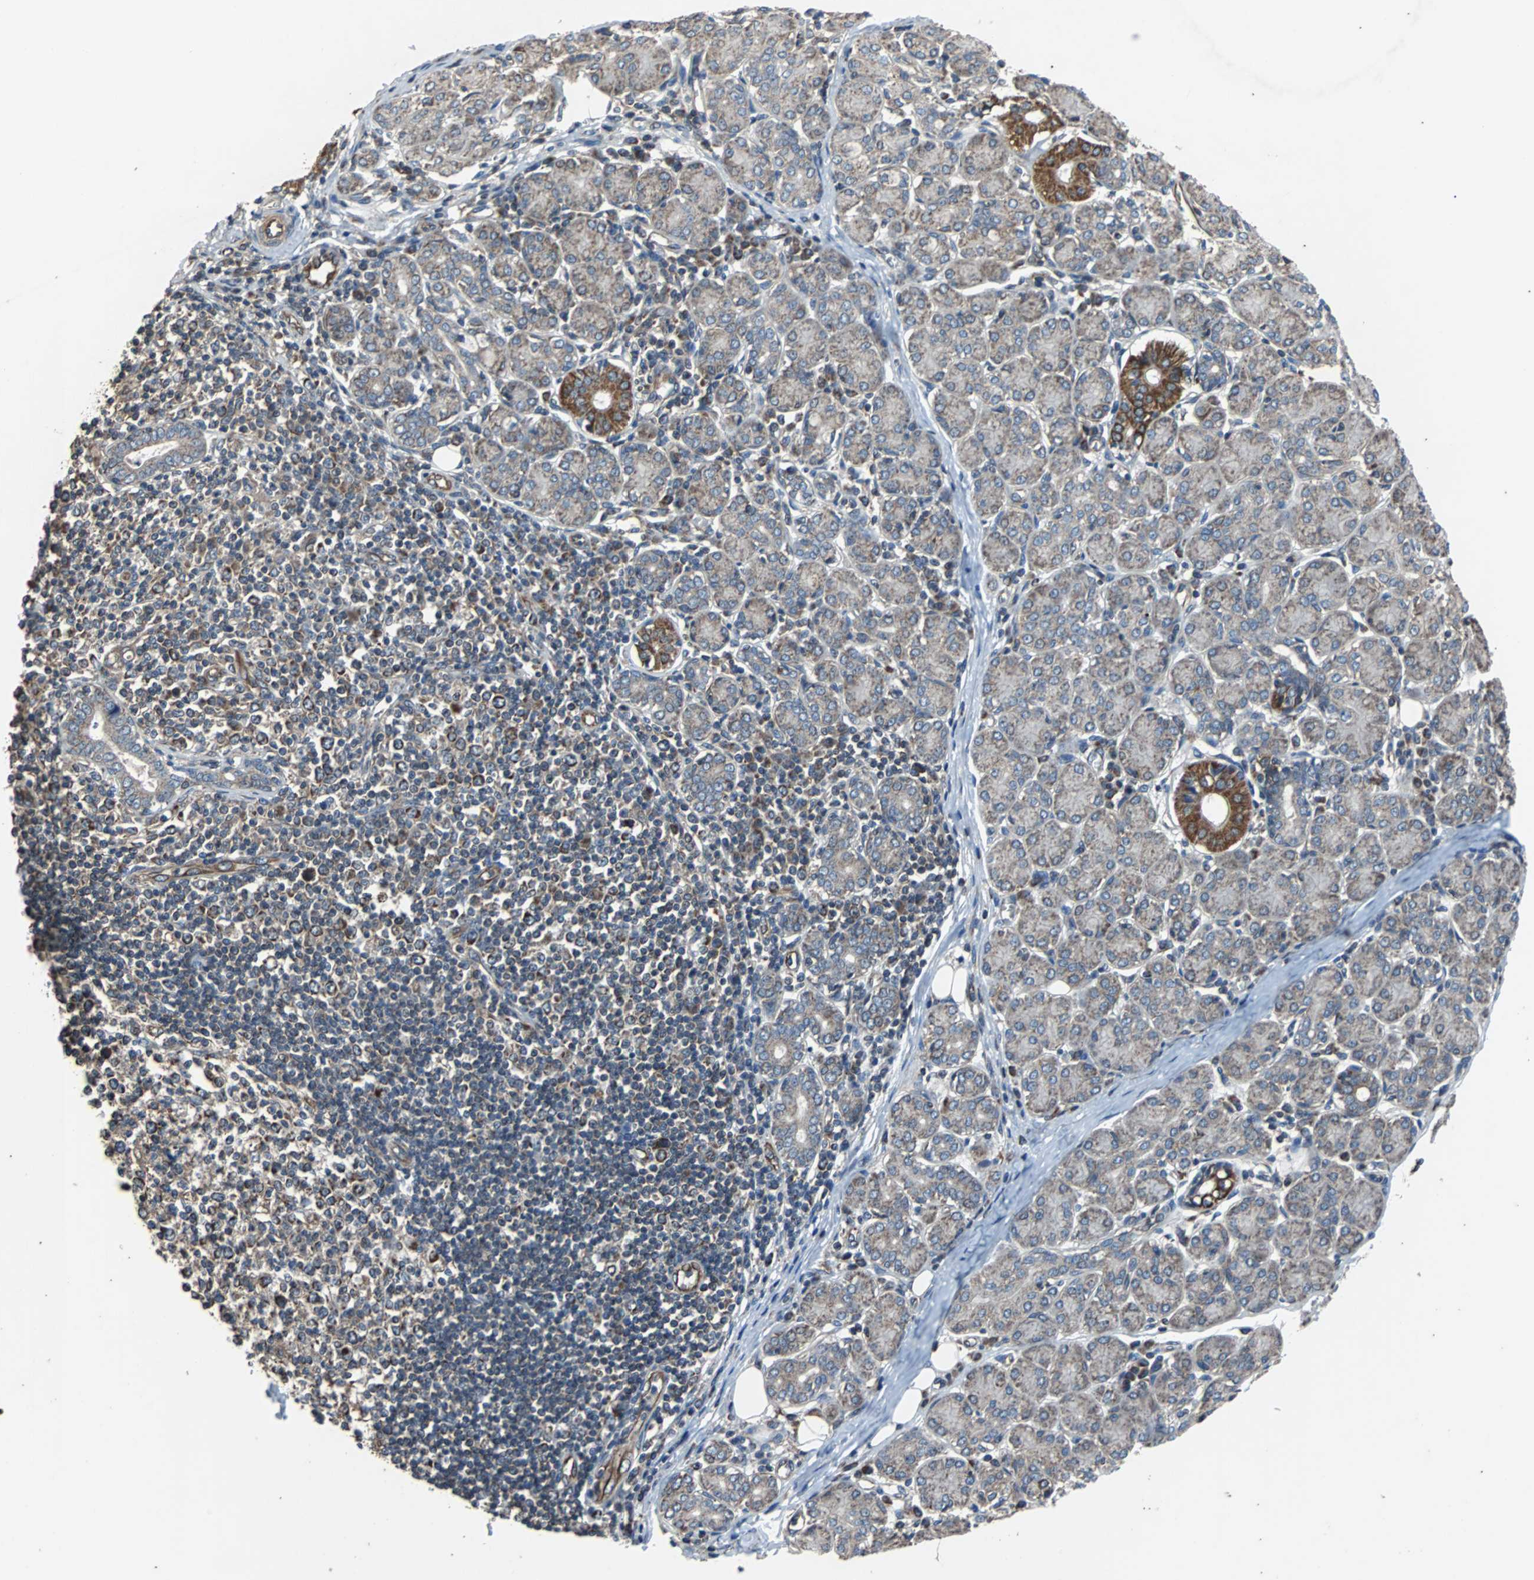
{"staining": {"intensity": "moderate", "quantity": "25%-75%", "location": "cytoplasmic/membranous"}, "tissue": "salivary gland", "cell_type": "Glandular cells", "image_type": "normal", "snomed": [{"axis": "morphology", "description": "Normal tissue, NOS"}, {"axis": "morphology", "description": "Inflammation, NOS"}, {"axis": "topography", "description": "Lymph node"}, {"axis": "topography", "description": "Salivary gland"}], "caption": "Immunohistochemical staining of benign human salivary gland exhibits moderate cytoplasmic/membranous protein positivity in about 25%-75% of glandular cells. The protein of interest is shown in brown color, while the nuclei are stained blue.", "gene": "ACTR3", "patient": {"sex": "male", "age": 3}}